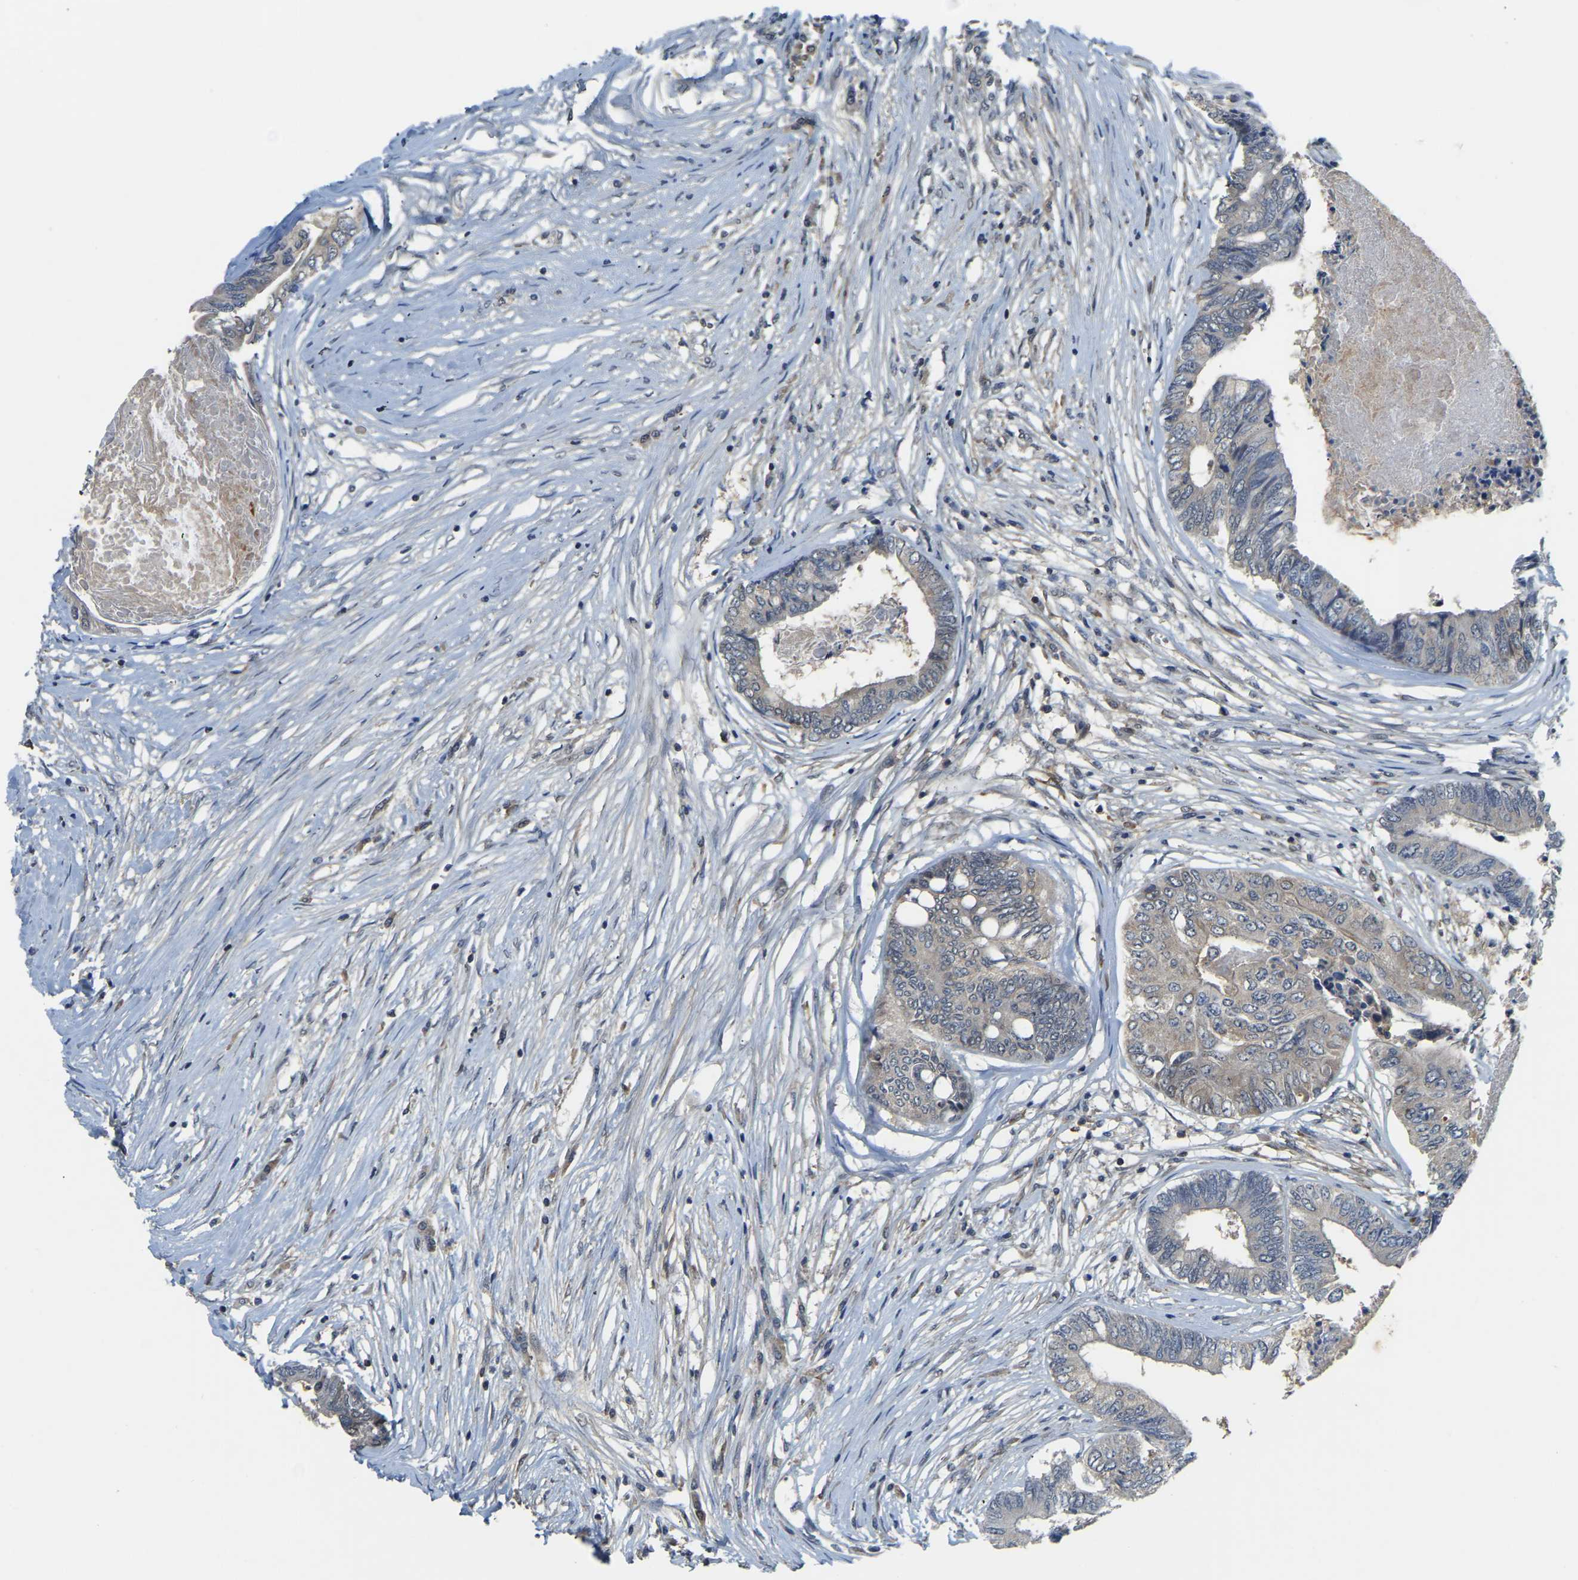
{"staining": {"intensity": "weak", "quantity": "<25%", "location": "cytoplasmic/membranous"}, "tissue": "colorectal cancer", "cell_type": "Tumor cells", "image_type": "cancer", "snomed": [{"axis": "morphology", "description": "Adenocarcinoma, NOS"}, {"axis": "topography", "description": "Rectum"}], "caption": "IHC photomicrograph of colorectal adenocarcinoma stained for a protein (brown), which reveals no expression in tumor cells.", "gene": "AHNAK", "patient": {"sex": "male", "age": 63}}